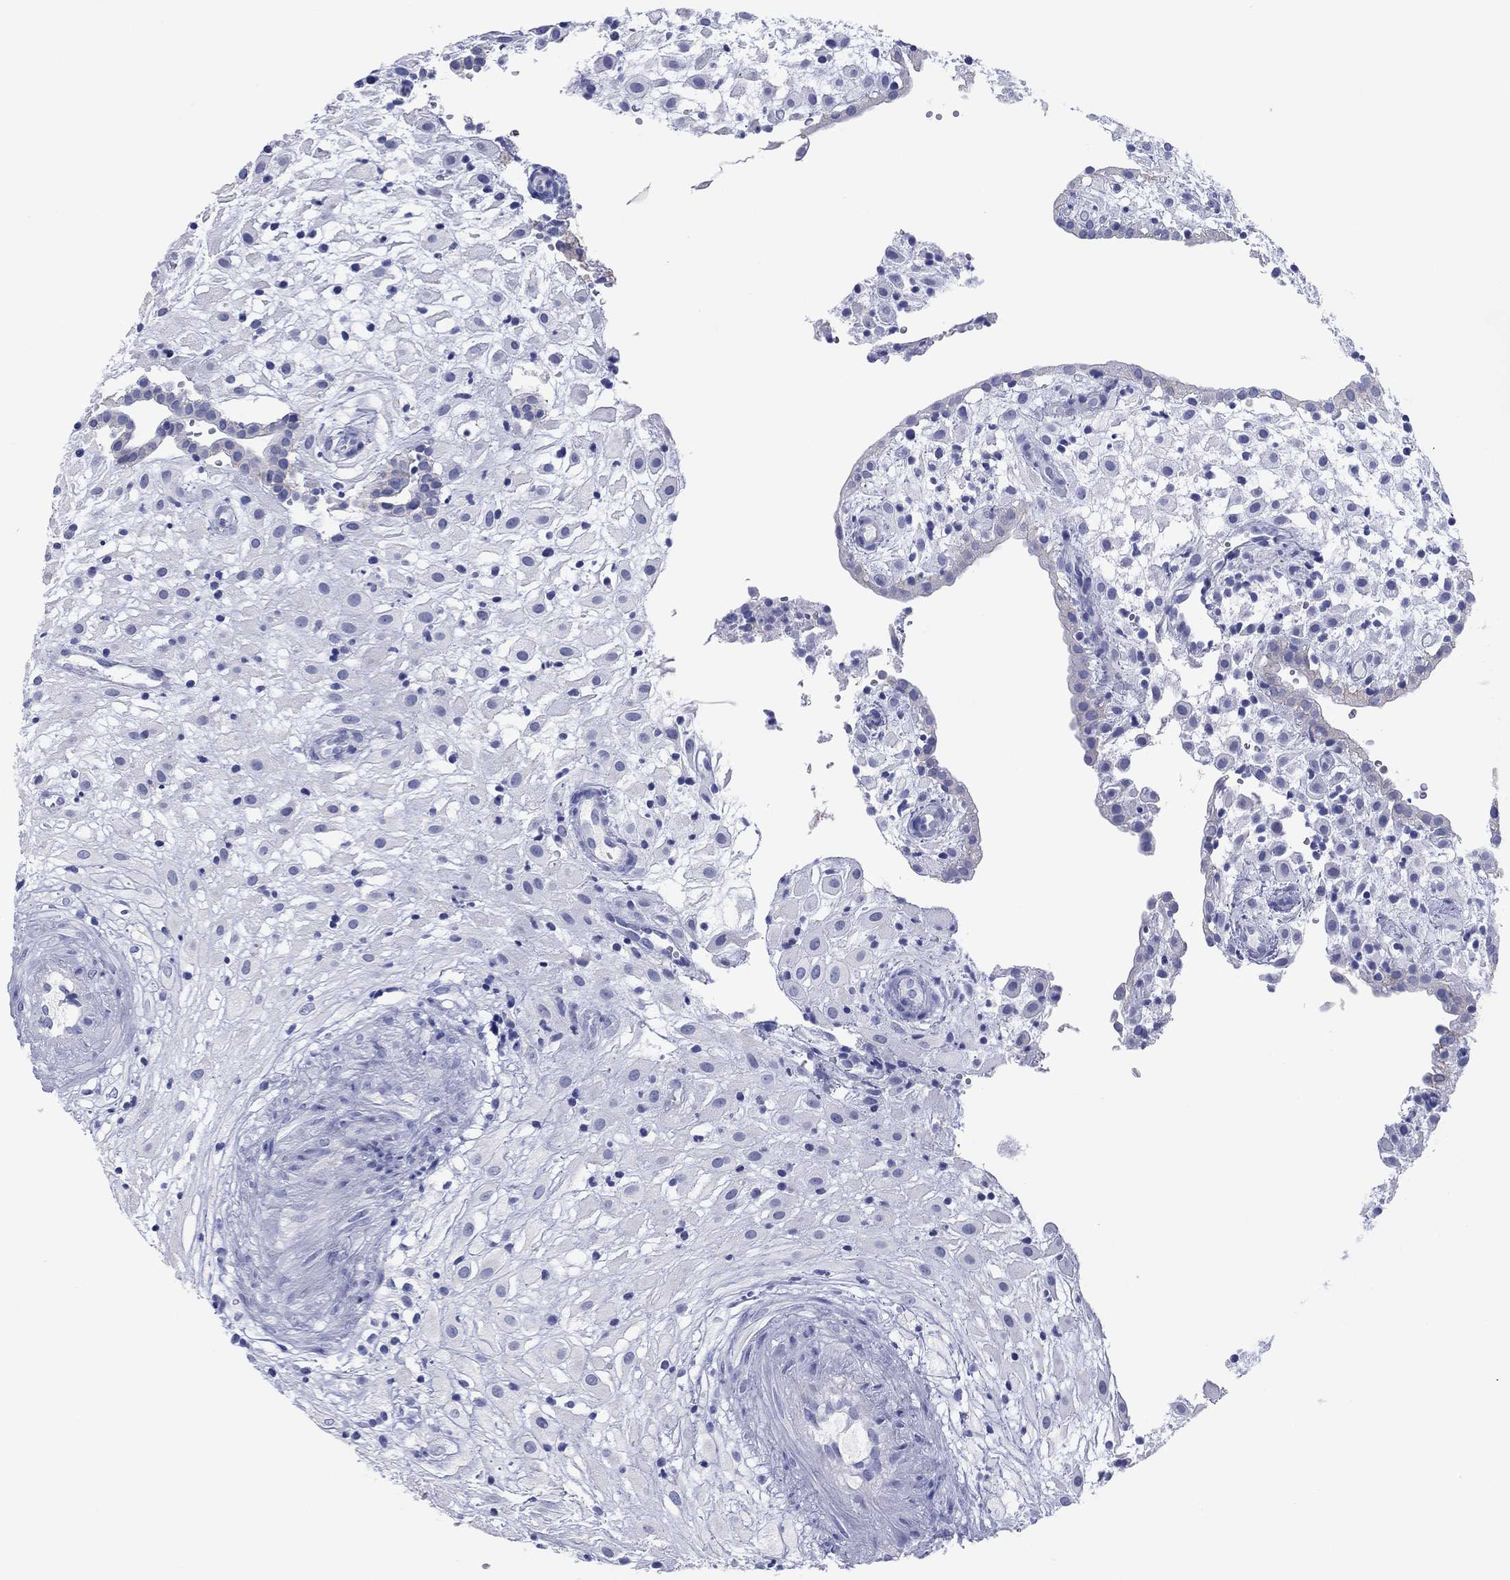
{"staining": {"intensity": "negative", "quantity": "none", "location": "none"}, "tissue": "placenta", "cell_type": "Decidual cells", "image_type": "normal", "snomed": [{"axis": "morphology", "description": "Normal tissue, NOS"}, {"axis": "topography", "description": "Placenta"}], "caption": "A histopathology image of placenta stained for a protein displays no brown staining in decidual cells. (DAB immunohistochemistry (IHC) with hematoxylin counter stain).", "gene": "ATP1B1", "patient": {"sex": "female", "age": 24}}